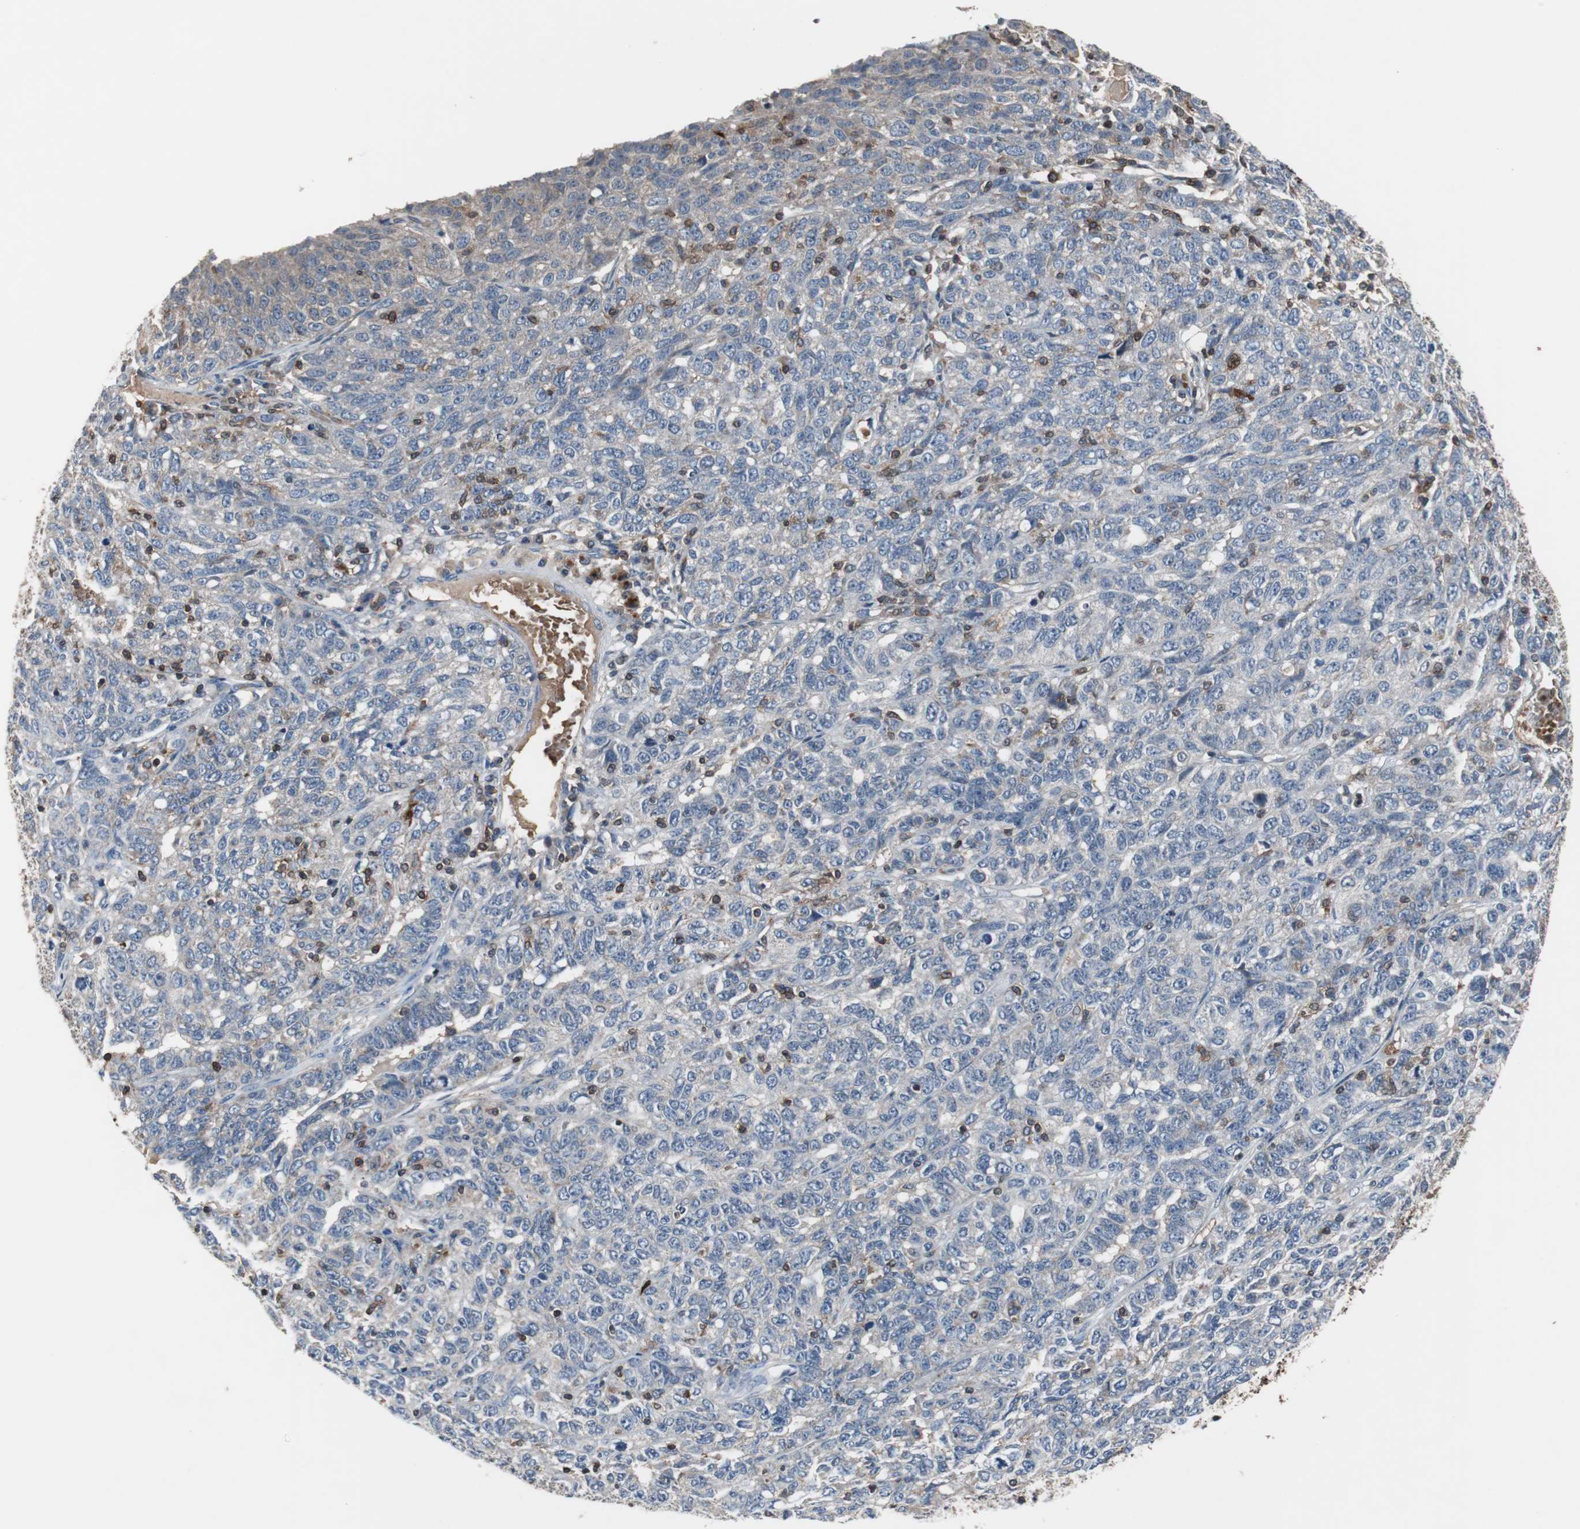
{"staining": {"intensity": "negative", "quantity": "none", "location": "none"}, "tissue": "ovarian cancer", "cell_type": "Tumor cells", "image_type": "cancer", "snomed": [{"axis": "morphology", "description": "Cystadenocarcinoma, serous, NOS"}, {"axis": "topography", "description": "Ovary"}], "caption": "The histopathology image demonstrates no staining of tumor cells in ovarian cancer. Nuclei are stained in blue.", "gene": "CALB2", "patient": {"sex": "female", "age": 71}}